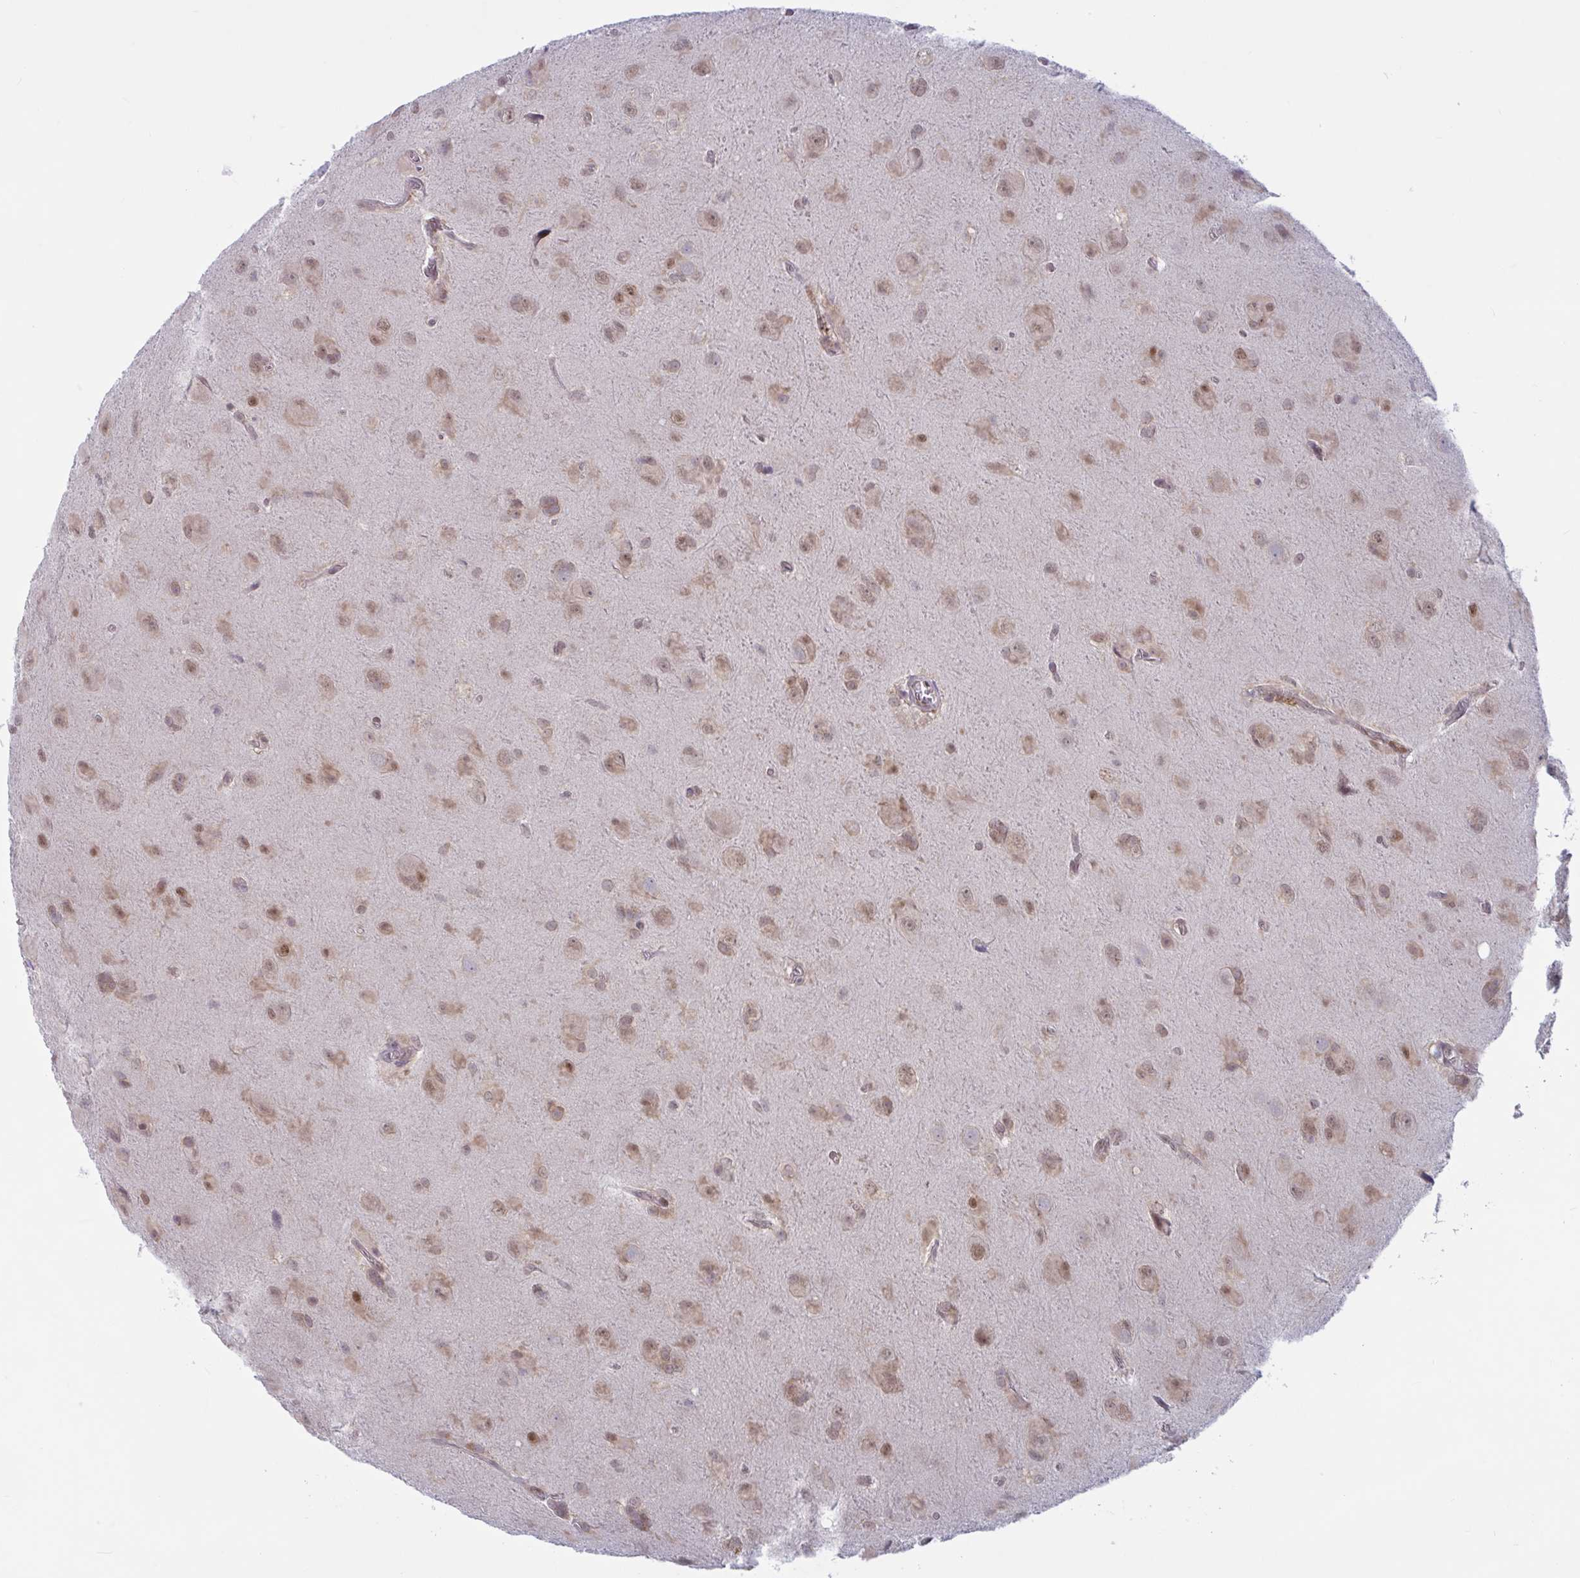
{"staining": {"intensity": "weak", "quantity": ">75%", "location": "cytoplasmic/membranous,nuclear"}, "tissue": "glioma", "cell_type": "Tumor cells", "image_type": "cancer", "snomed": [{"axis": "morphology", "description": "Glioma, malignant, Low grade"}, {"axis": "topography", "description": "Brain"}], "caption": "Immunohistochemical staining of glioma displays low levels of weak cytoplasmic/membranous and nuclear expression in about >75% of tumor cells.", "gene": "TSN", "patient": {"sex": "male", "age": 58}}